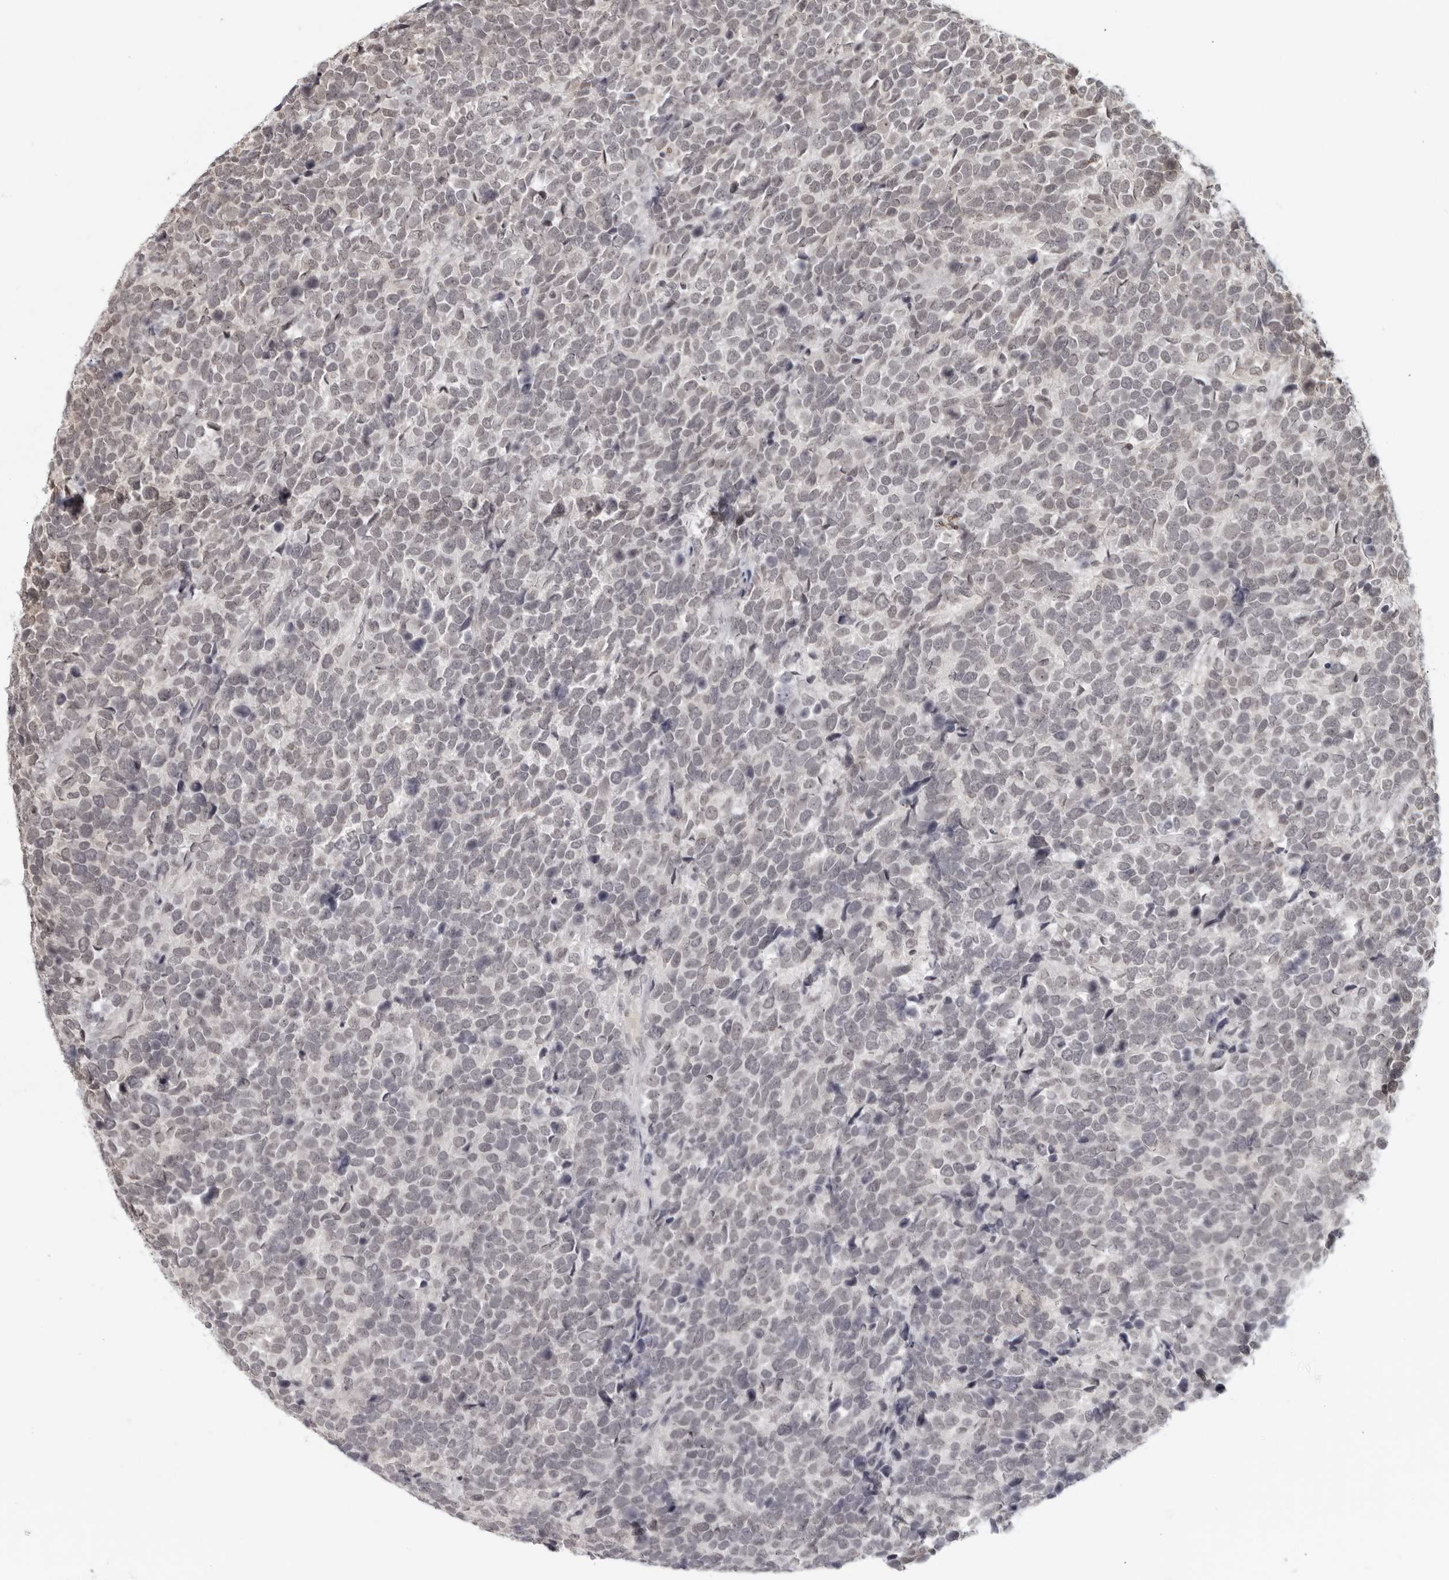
{"staining": {"intensity": "negative", "quantity": "none", "location": "none"}, "tissue": "urothelial cancer", "cell_type": "Tumor cells", "image_type": "cancer", "snomed": [{"axis": "morphology", "description": "Urothelial carcinoma, High grade"}, {"axis": "topography", "description": "Urinary bladder"}], "caption": "A histopathology image of urothelial cancer stained for a protein demonstrates no brown staining in tumor cells. Nuclei are stained in blue.", "gene": "RAB11FIP3", "patient": {"sex": "female", "age": 82}}